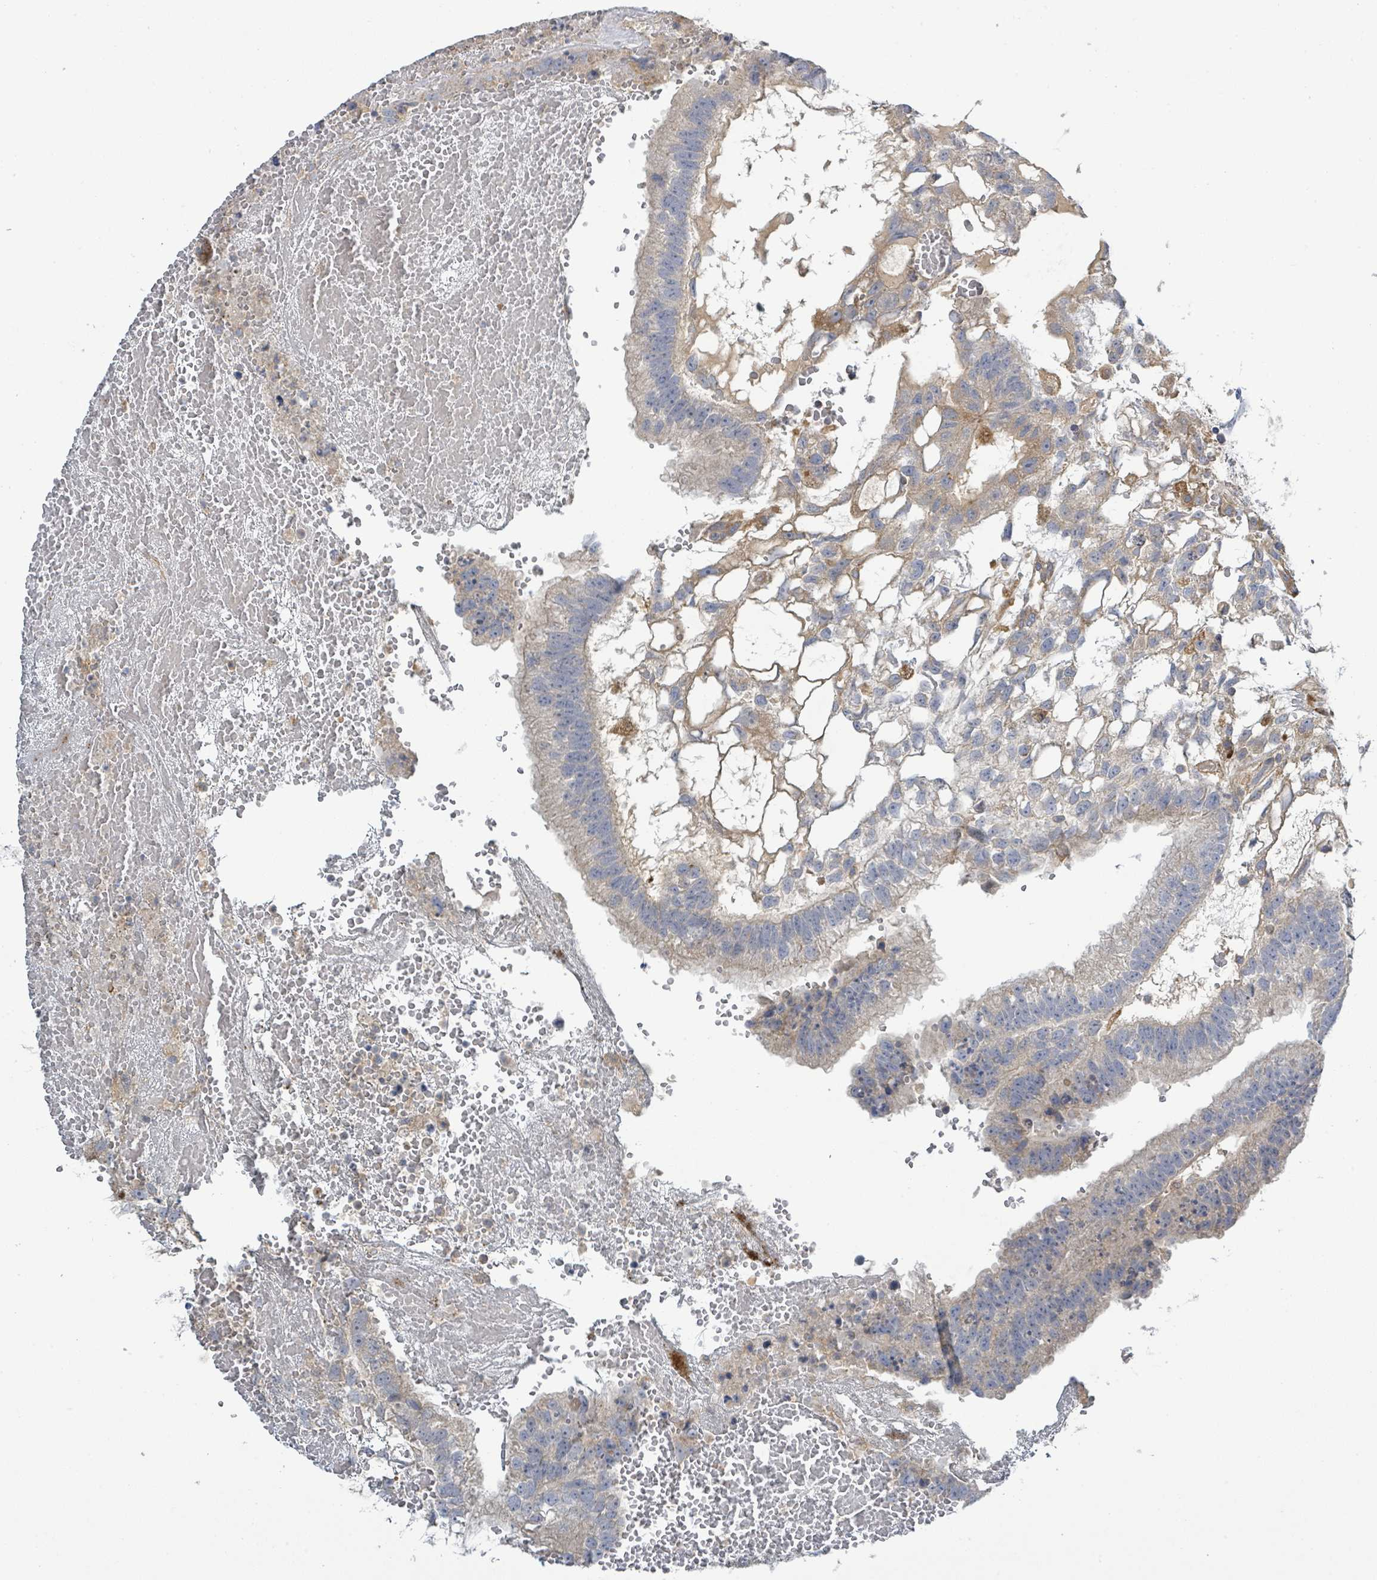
{"staining": {"intensity": "weak", "quantity": "<25%", "location": "cytoplasmic/membranous"}, "tissue": "testis cancer", "cell_type": "Tumor cells", "image_type": "cancer", "snomed": [{"axis": "morphology", "description": "Normal tissue, NOS"}, {"axis": "morphology", "description": "Carcinoma, Embryonal, NOS"}, {"axis": "topography", "description": "Testis"}], "caption": "High power microscopy image of an immunohistochemistry histopathology image of testis embryonal carcinoma, revealing no significant expression in tumor cells. Brightfield microscopy of immunohistochemistry (IHC) stained with DAB (brown) and hematoxylin (blue), captured at high magnification.", "gene": "CFAP210", "patient": {"sex": "male", "age": 32}}